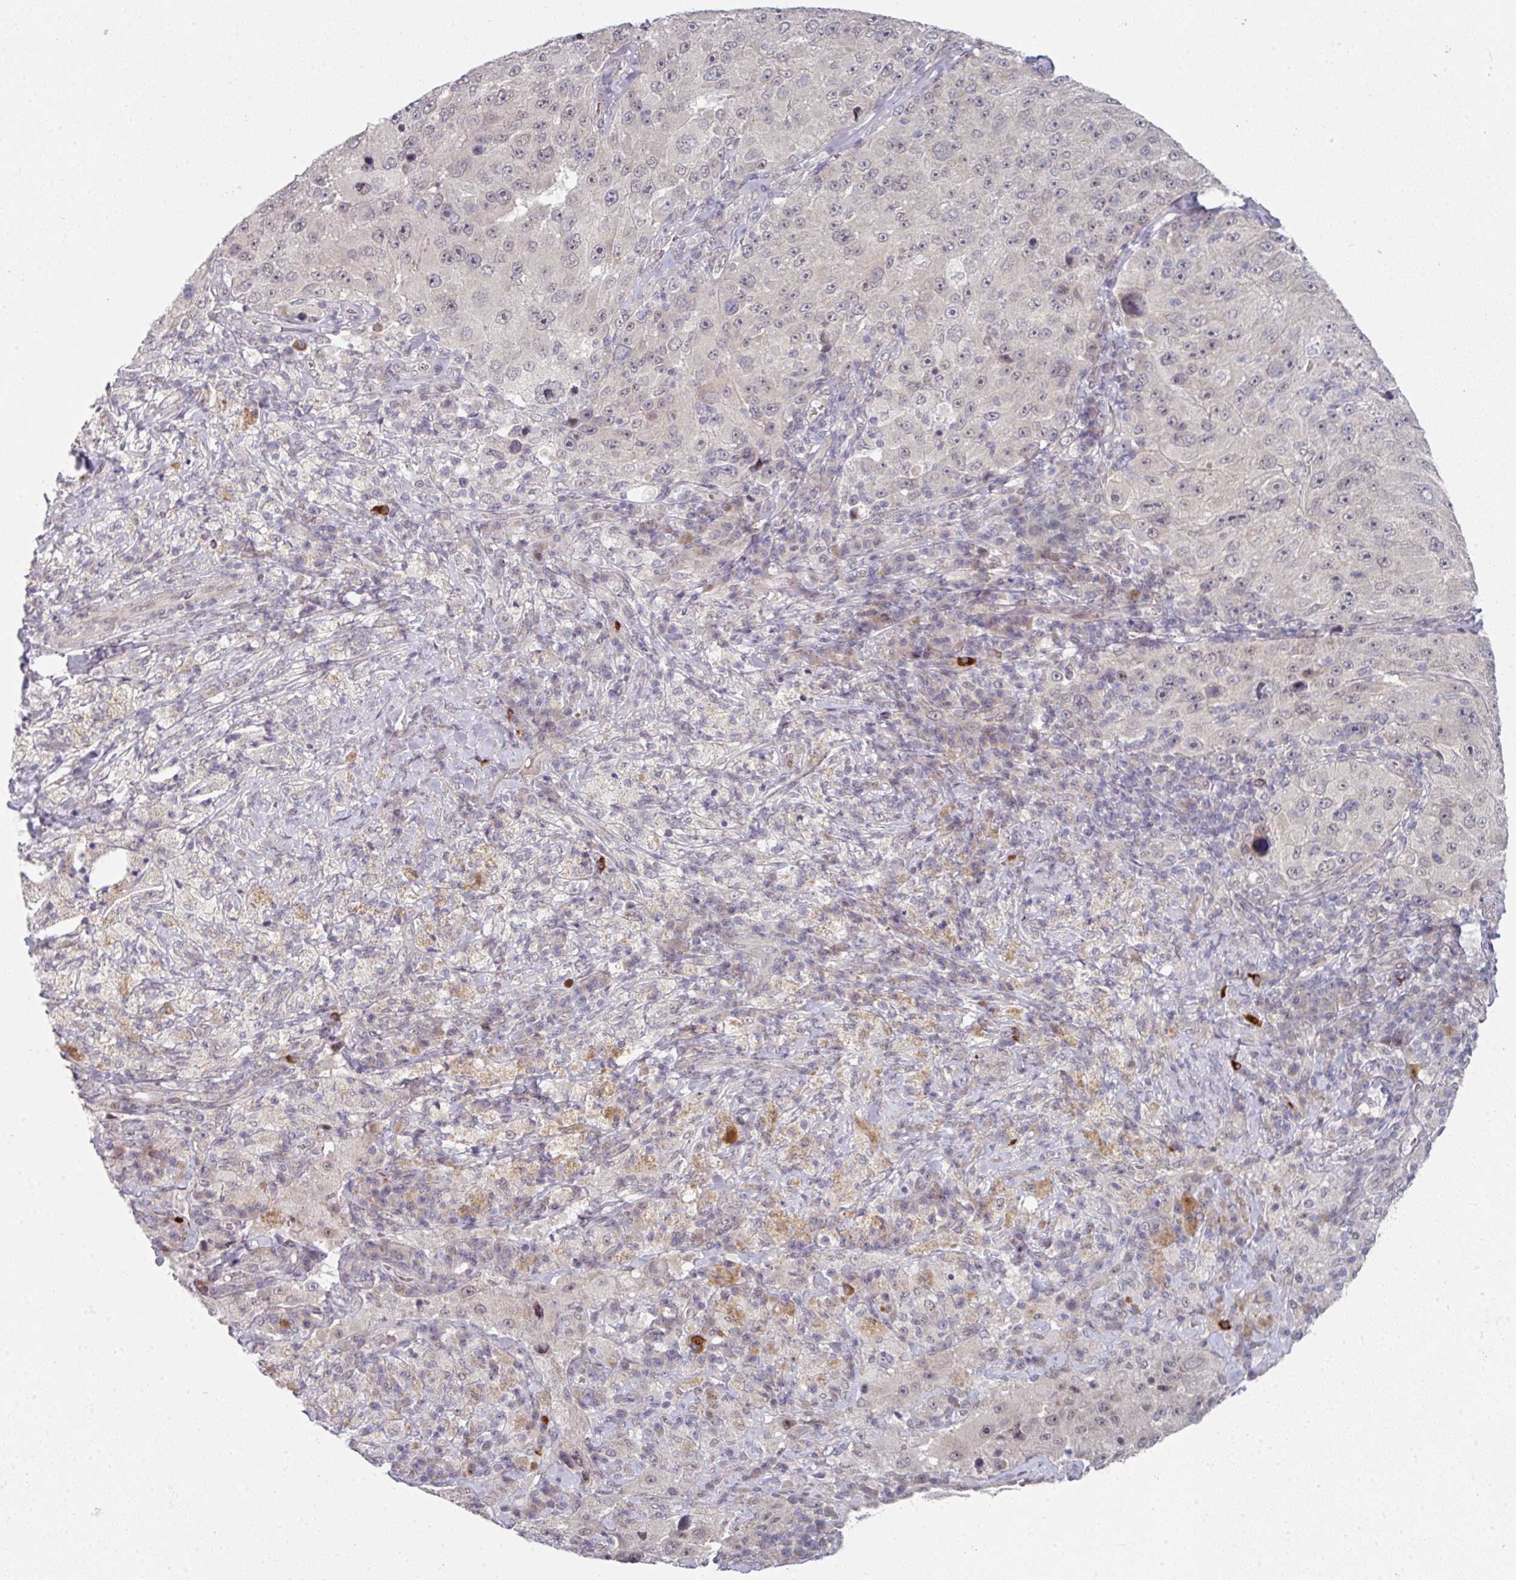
{"staining": {"intensity": "weak", "quantity": "<25%", "location": "nuclear"}, "tissue": "melanoma", "cell_type": "Tumor cells", "image_type": "cancer", "snomed": [{"axis": "morphology", "description": "Malignant melanoma, Metastatic site"}, {"axis": "topography", "description": "Lymph node"}], "caption": "This is a micrograph of immunohistochemistry staining of melanoma, which shows no positivity in tumor cells.", "gene": "TMCC1", "patient": {"sex": "male", "age": 62}}